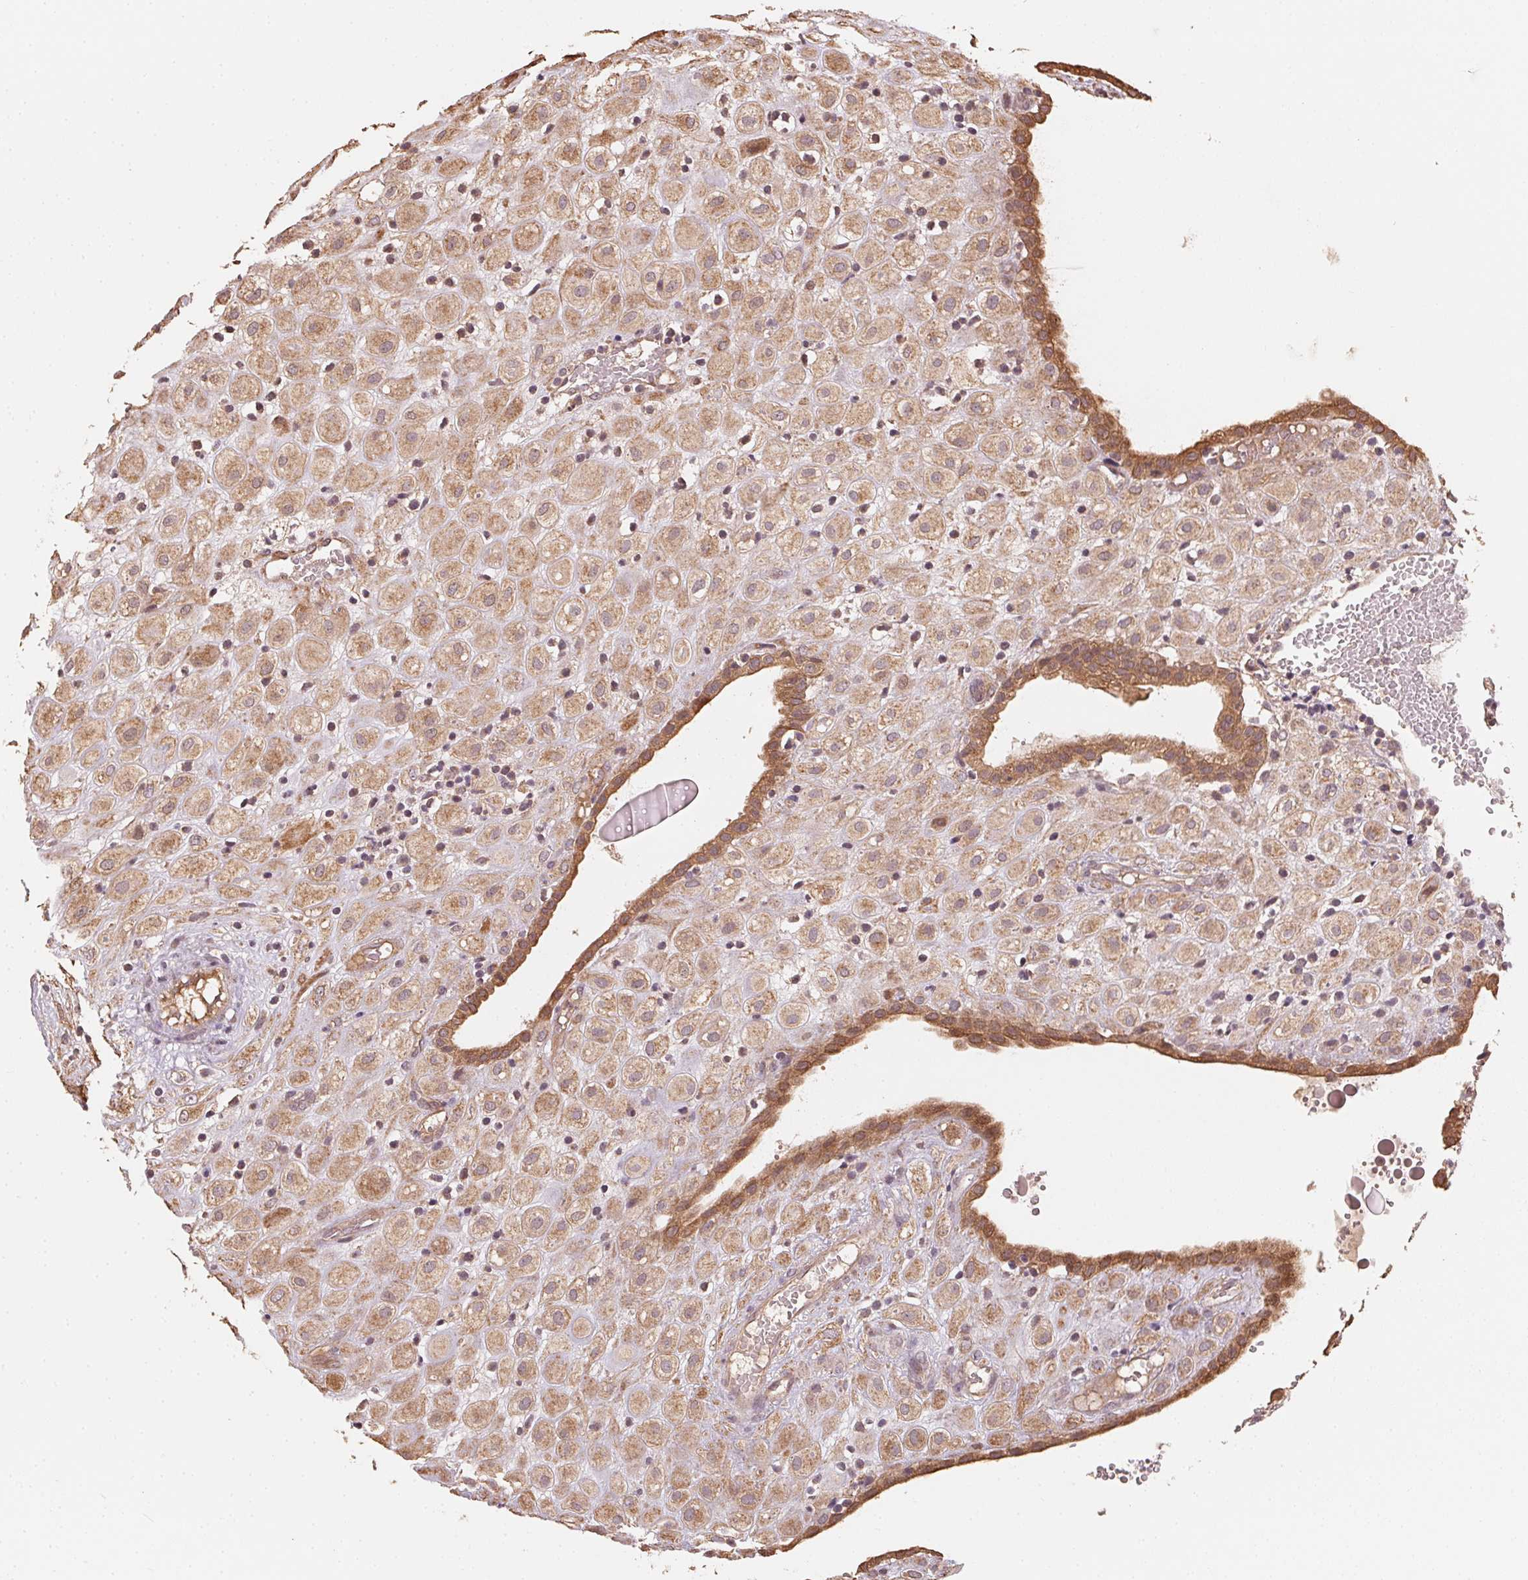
{"staining": {"intensity": "moderate", "quantity": ">75%", "location": "cytoplasmic/membranous"}, "tissue": "placenta", "cell_type": "Decidual cells", "image_type": "normal", "snomed": [{"axis": "morphology", "description": "Normal tissue, NOS"}, {"axis": "topography", "description": "Placenta"}], "caption": "Benign placenta displays moderate cytoplasmic/membranous positivity in about >75% of decidual cells, visualized by immunohistochemistry. The protein is shown in brown color, while the nuclei are stained blue.", "gene": "WBP2", "patient": {"sex": "female", "age": 24}}